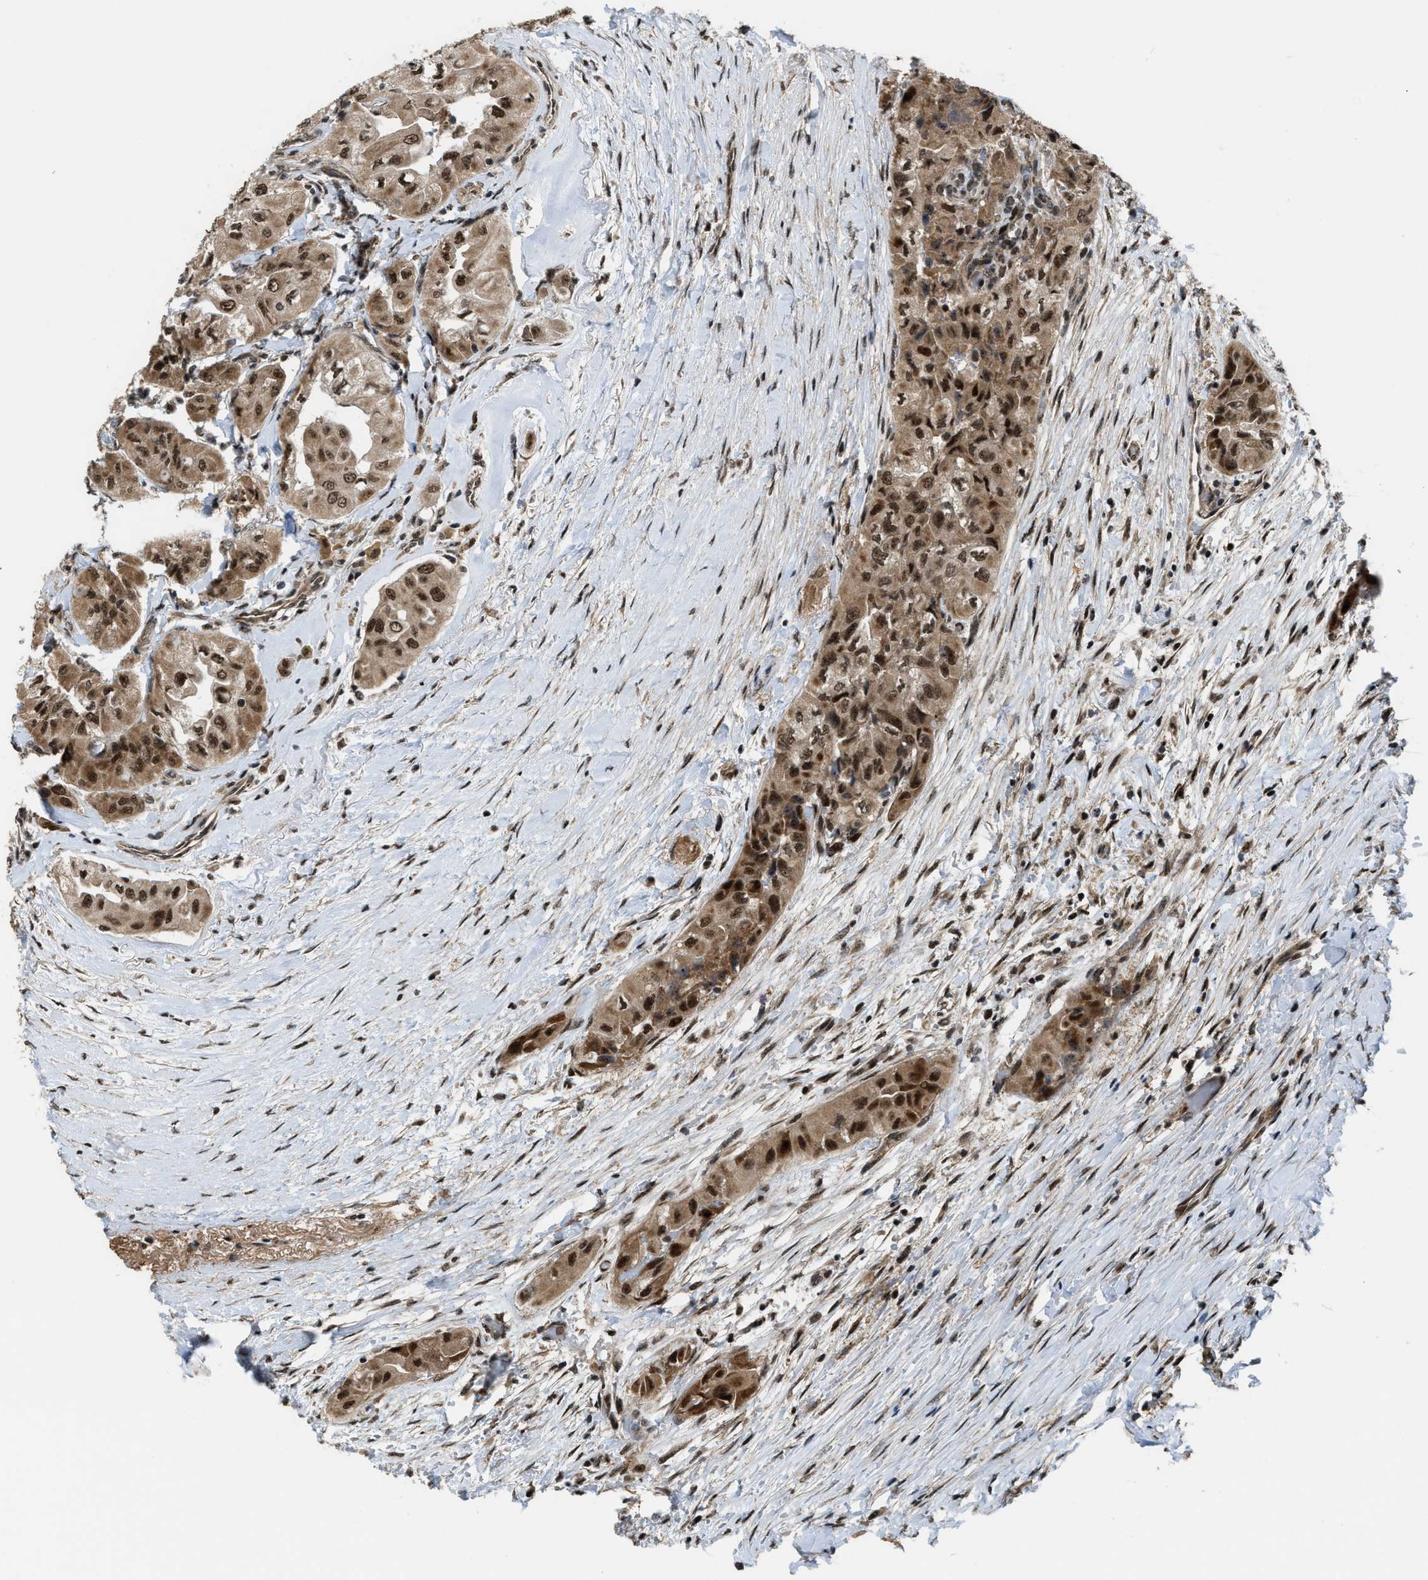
{"staining": {"intensity": "strong", "quantity": ">75%", "location": "cytoplasmic/membranous,nuclear"}, "tissue": "thyroid cancer", "cell_type": "Tumor cells", "image_type": "cancer", "snomed": [{"axis": "morphology", "description": "Papillary adenocarcinoma, NOS"}, {"axis": "topography", "description": "Thyroid gland"}], "caption": "Immunohistochemical staining of thyroid cancer (papillary adenocarcinoma) exhibits strong cytoplasmic/membranous and nuclear protein positivity in approximately >75% of tumor cells. (DAB (3,3'-diaminobenzidine) IHC, brown staining for protein, blue staining for nuclei).", "gene": "ZNF250", "patient": {"sex": "female", "age": 59}}